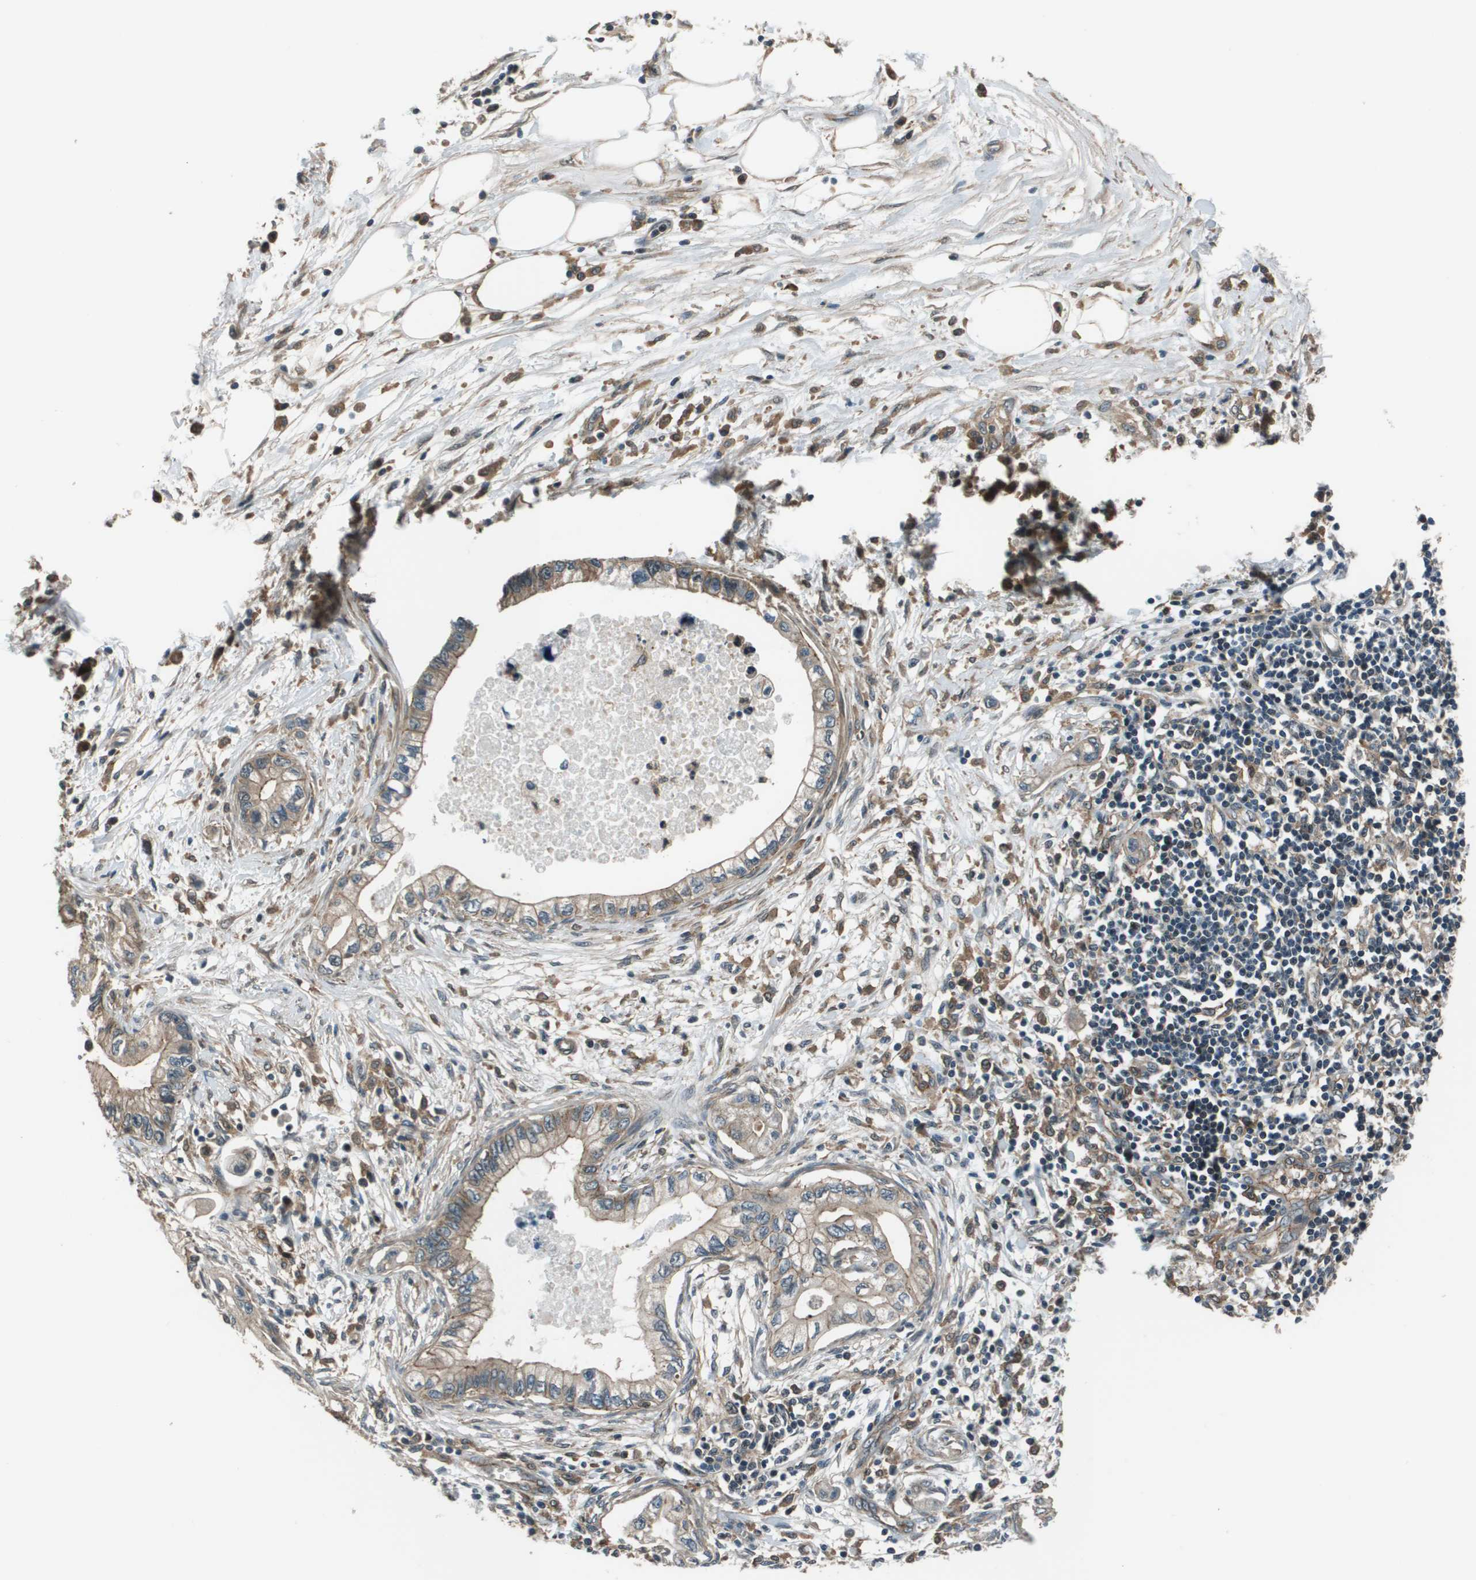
{"staining": {"intensity": "weak", "quantity": "<25%", "location": "cytoplasmic/membranous"}, "tissue": "pancreatic cancer", "cell_type": "Tumor cells", "image_type": "cancer", "snomed": [{"axis": "morphology", "description": "Adenocarcinoma, NOS"}, {"axis": "topography", "description": "Pancreas"}], "caption": "Image shows no protein positivity in tumor cells of pancreatic cancer tissue. (Stains: DAB (3,3'-diaminobenzidine) immunohistochemistry (IHC) with hematoxylin counter stain, Microscopy: brightfield microscopy at high magnification).", "gene": "ARHGEF11", "patient": {"sex": "male", "age": 56}}